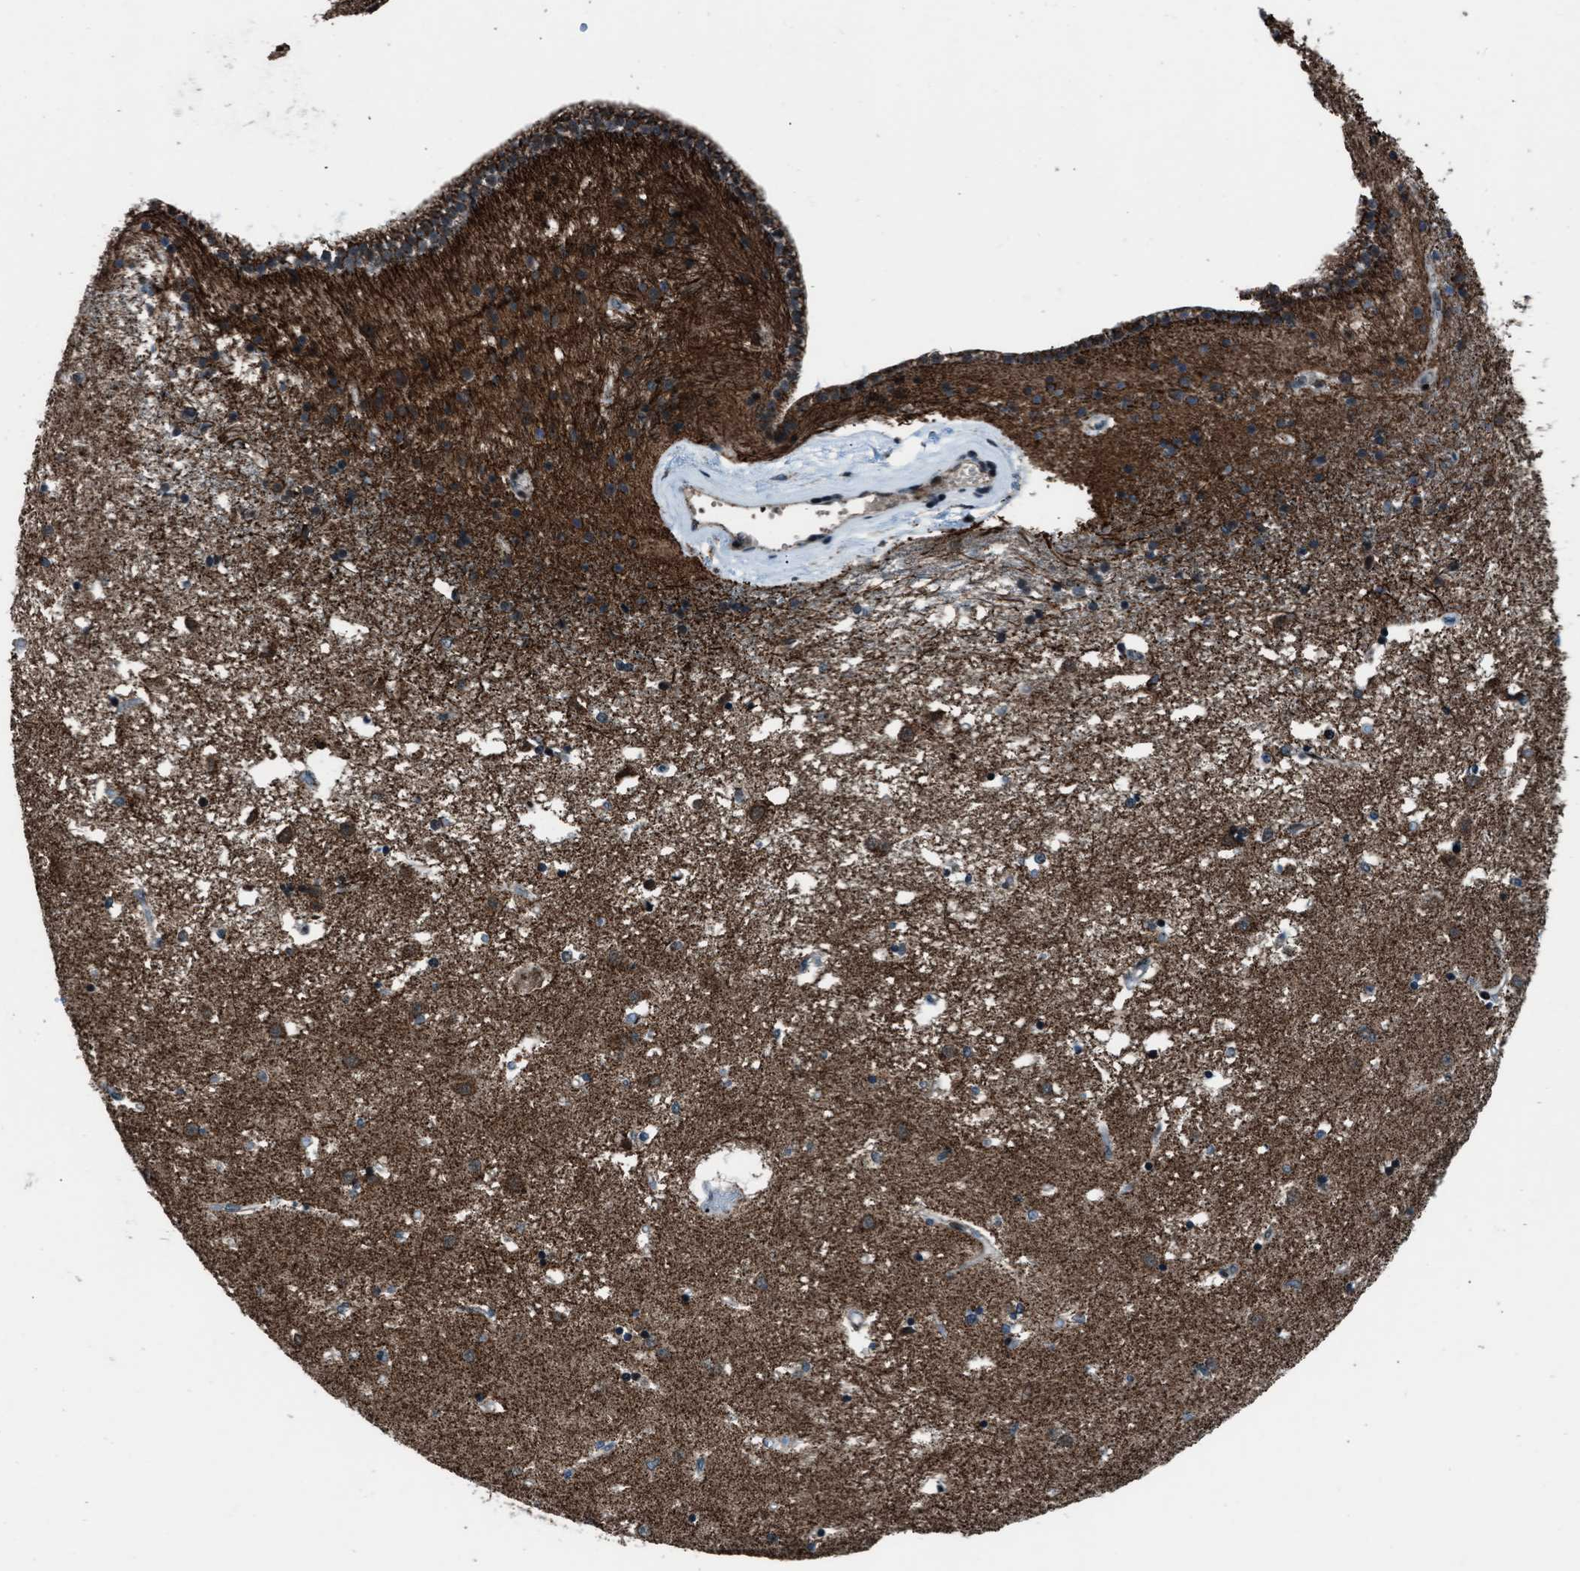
{"staining": {"intensity": "moderate", "quantity": "<25%", "location": "cytoplasmic/membranous,nuclear"}, "tissue": "caudate", "cell_type": "Glial cells", "image_type": "normal", "snomed": [{"axis": "morphology", "description": "Normal tissue, NOS"}, {"axis": "topography", "description": "Lateral ventricle wall"}], "caption": "Approximately <25% of glial cells in normal caudate exhibit moderate cytoplasmic/membranous,nuclear protein staining as visualized by brown immunohistochemical staining.", "gene": "MORC3", "patient": {"sex": "male", "age": 45}}